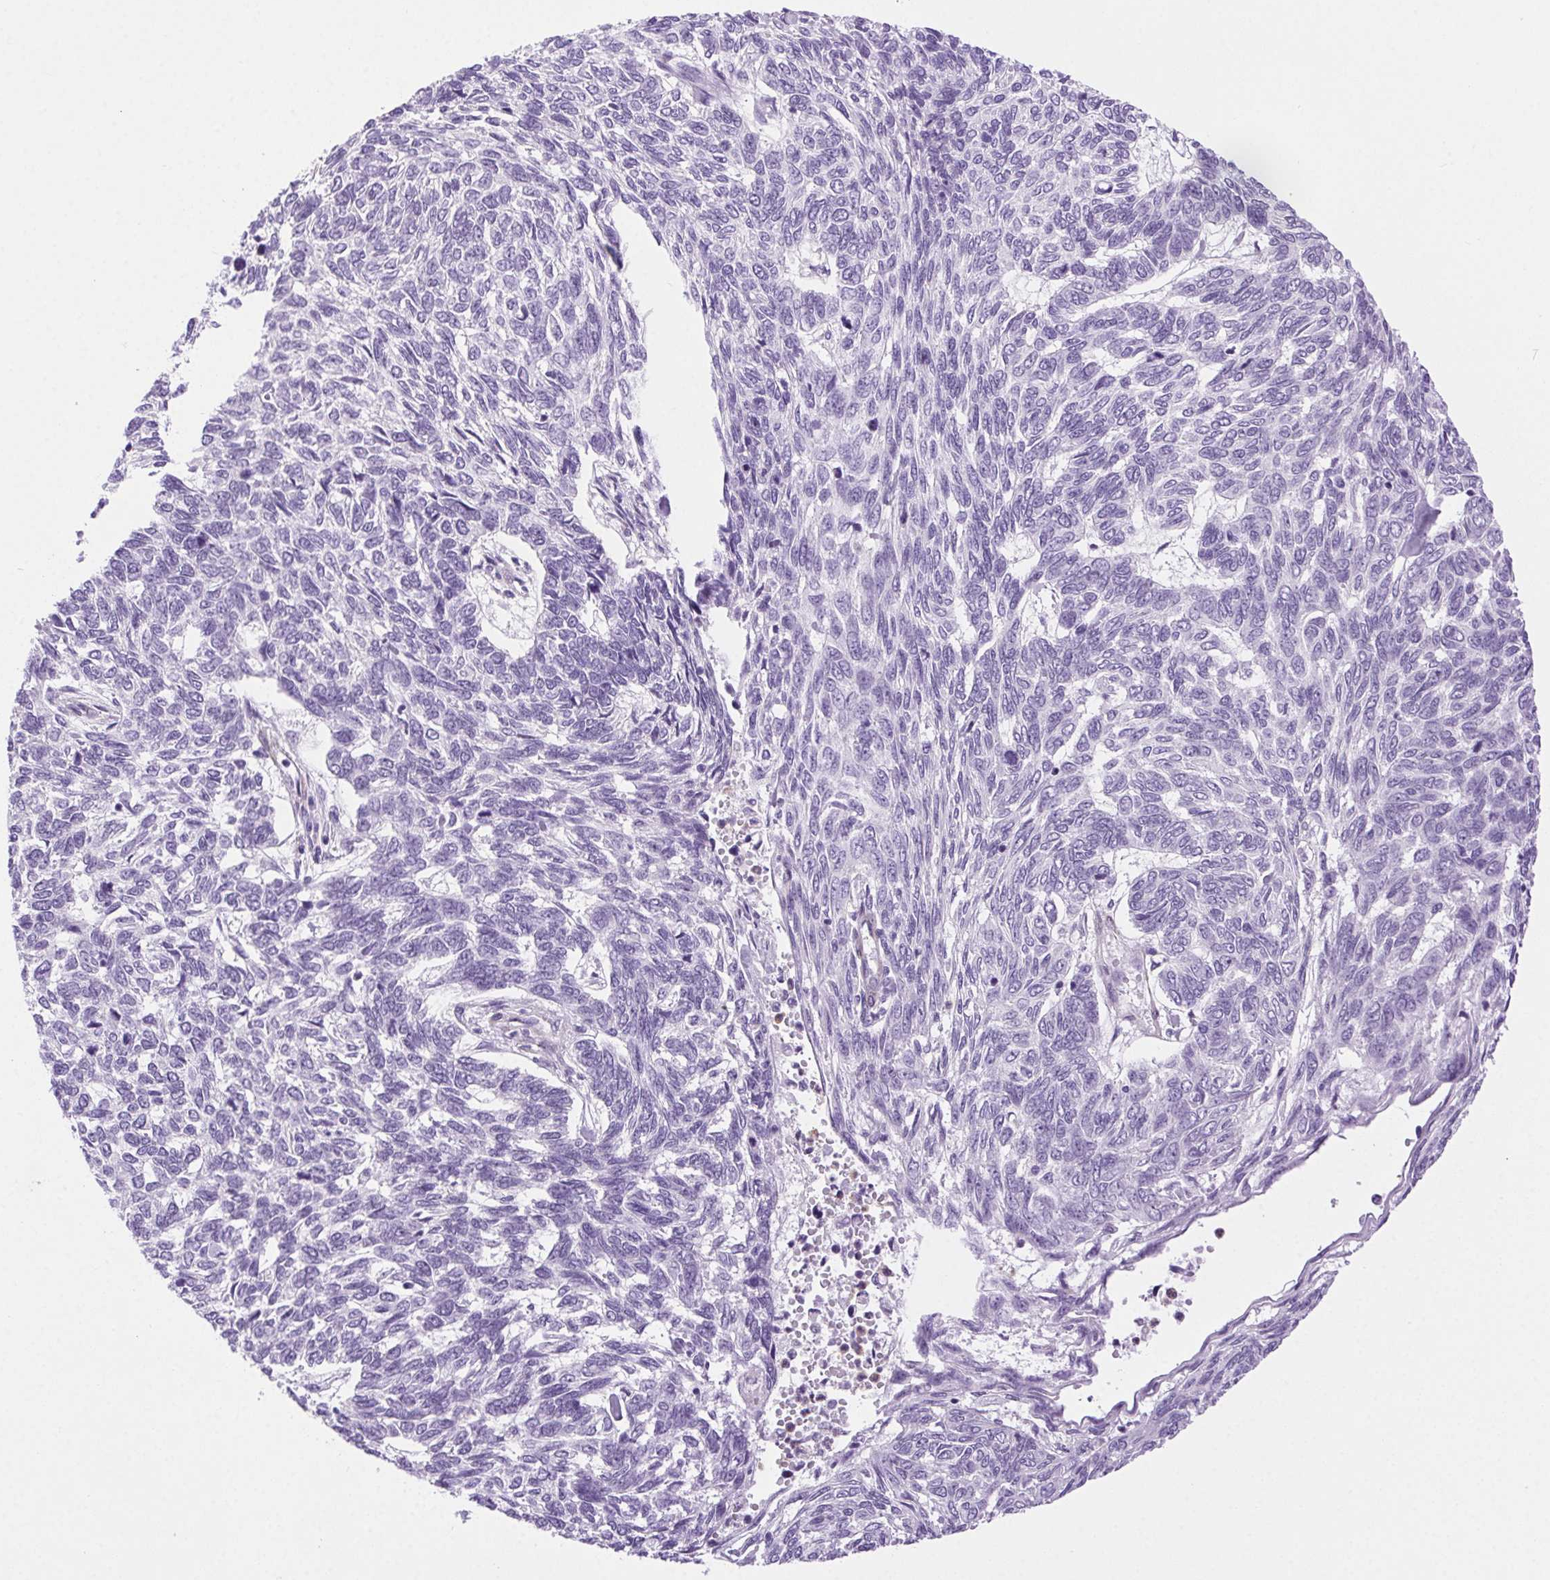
{"staining": {"intensity": "negative", "quantity": "none", "location": "none"}, "tissue": "skin cancer", "cell_type": "Tumor cells", "image_type": "cancer", "snomed": [{"axis": "morphology", "description": "Basal cell carcinoma"}, {"axis": "topography", "description": "Skin"}], "caption": "Immunohistochemical staining of skin cancer (basal cell carcinoma) displays no significant positivity in tumor cells.", "gene": "SHCBP1L", "patient": {"sex": "female", "age": 65}}